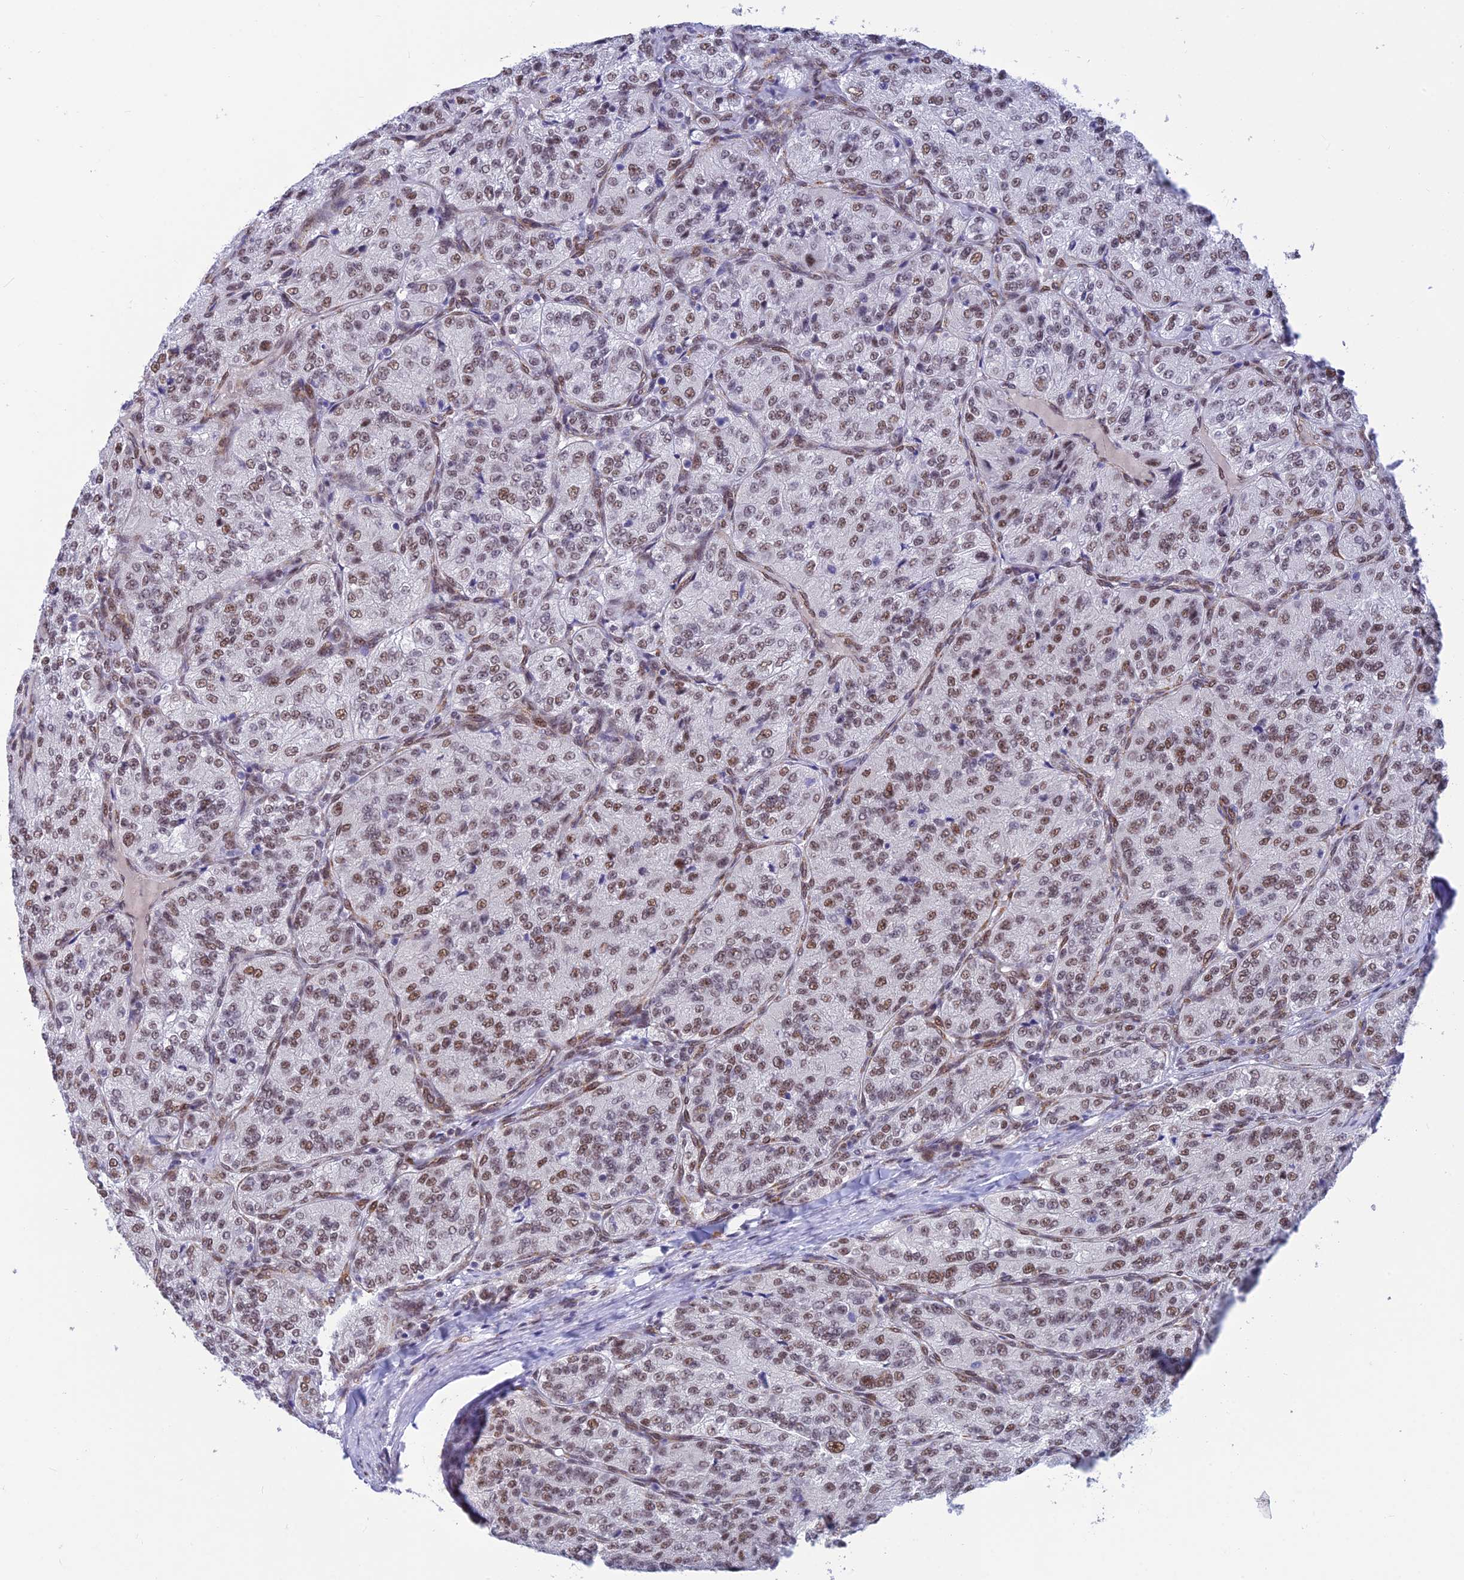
{"staining": {"intensity": "moderate", "quantity": "25%-75%", "location": "nuclear"}, "tissue": "renal cancer", "cell_type": "Tumor cells", "image_type": "cancer", "snomed": [{"axis": "morphology", "description": "Adenocarcinoma, NOS"}, {"axis": "topography", "description": "Kidney"}], "caption": "Protein staining exhibits moderate nuclear expression in about 25%-75% of tumor cells in adenocarcinoma (renal). (Stains: DAB in brown, nuclei in blue, Microscopy: brightfield microscopy at high magnification).", "gene": "CLK4", "patient": {"sex": "female", "age": 63}}